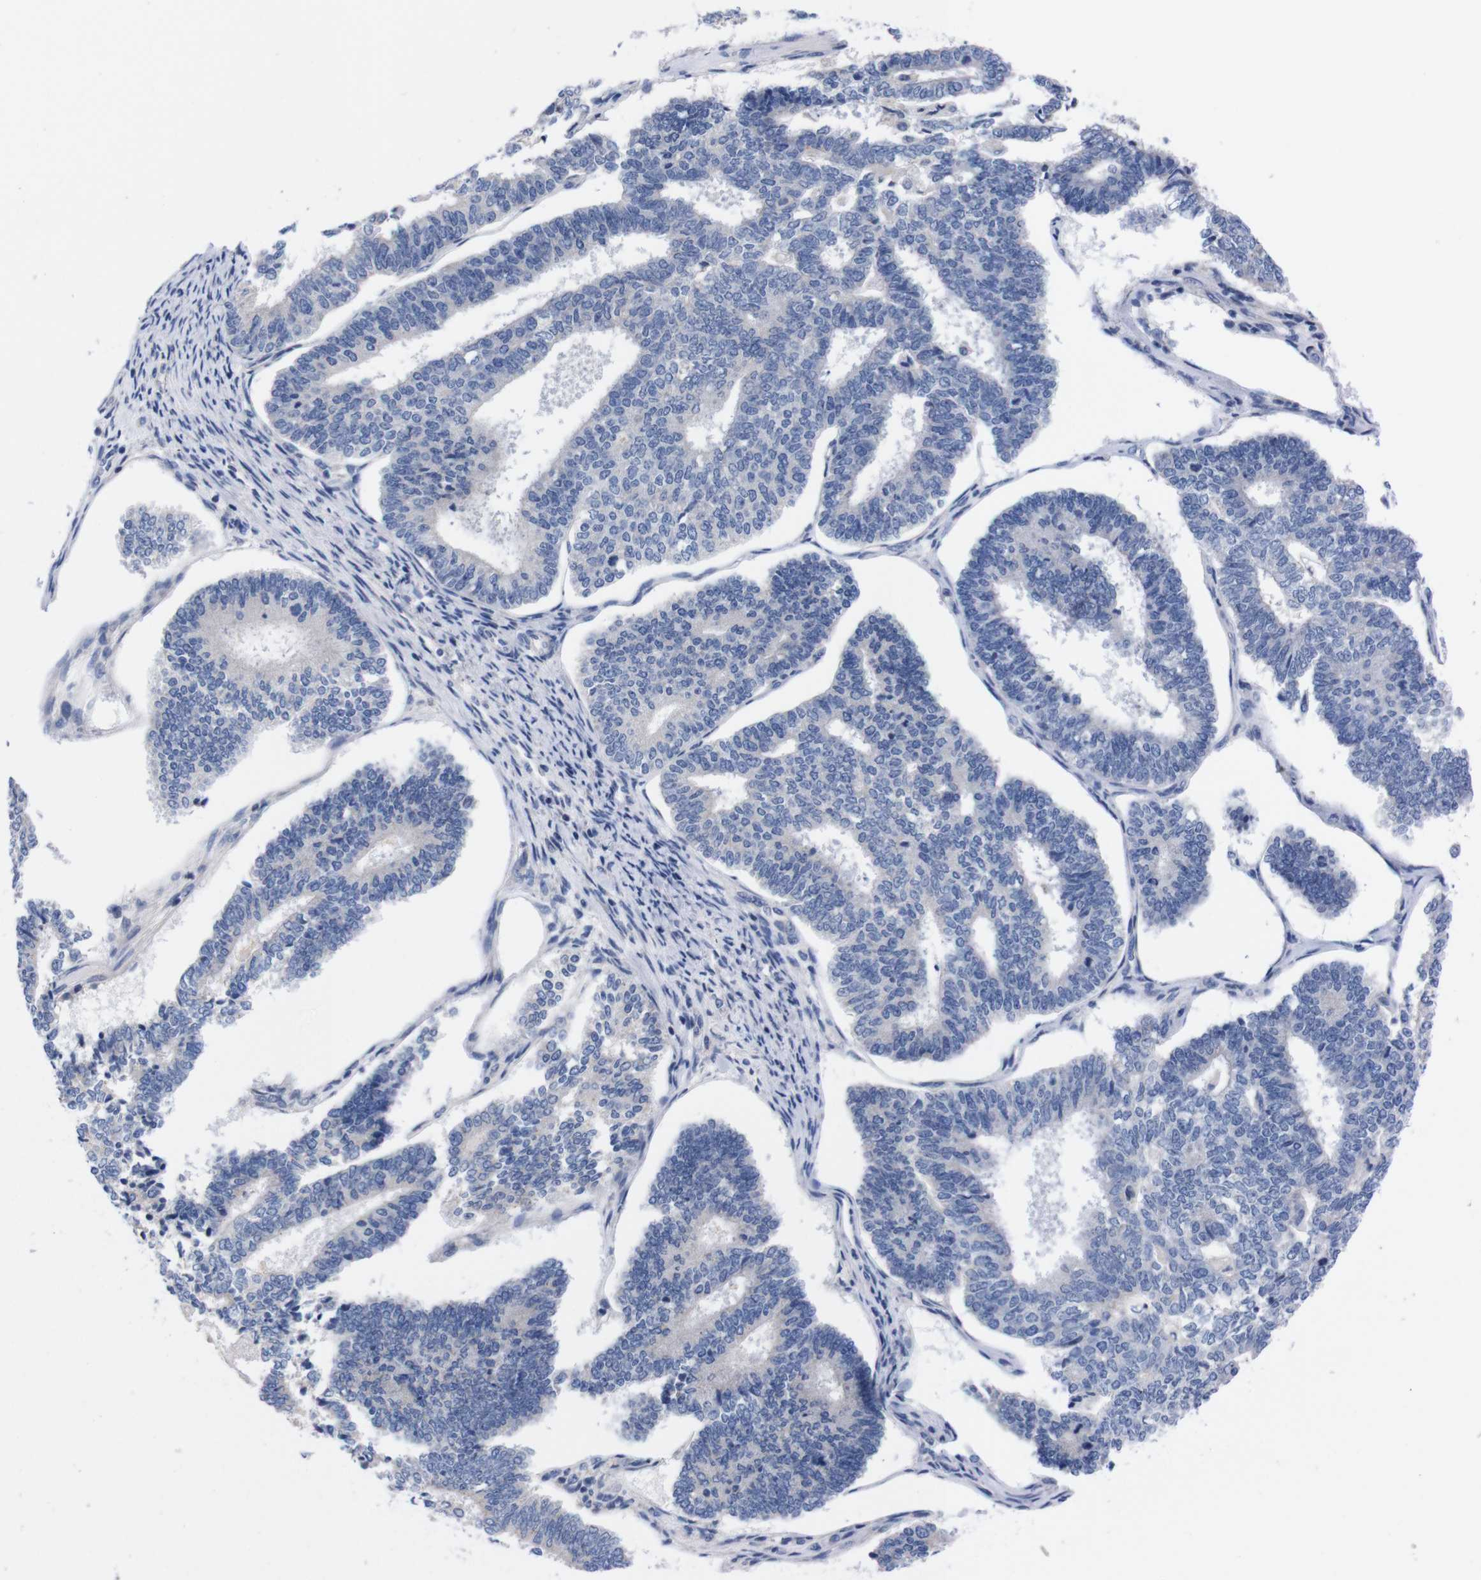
{"staining": {"intensity": "negative", "quantity": "none", "location": "none"}, "tissue": "endometrial cancer", "cell_type": "Tumor cells", "image_type": "cancer", "snomed": [{"axis": "morphology", "description": "Adenocarcinoma, NOS"}, {"axis": "topography", "description": "Endometrium"}], "caption": "Immunohistochemical staining of human endometrial cancer exhibits no significant staining in tumor cells. (Immunohistochemistry, brightfield microscopy, high magnification).", "gene": "FAM210A", "patient": {"sex": "female", "age": 70}}